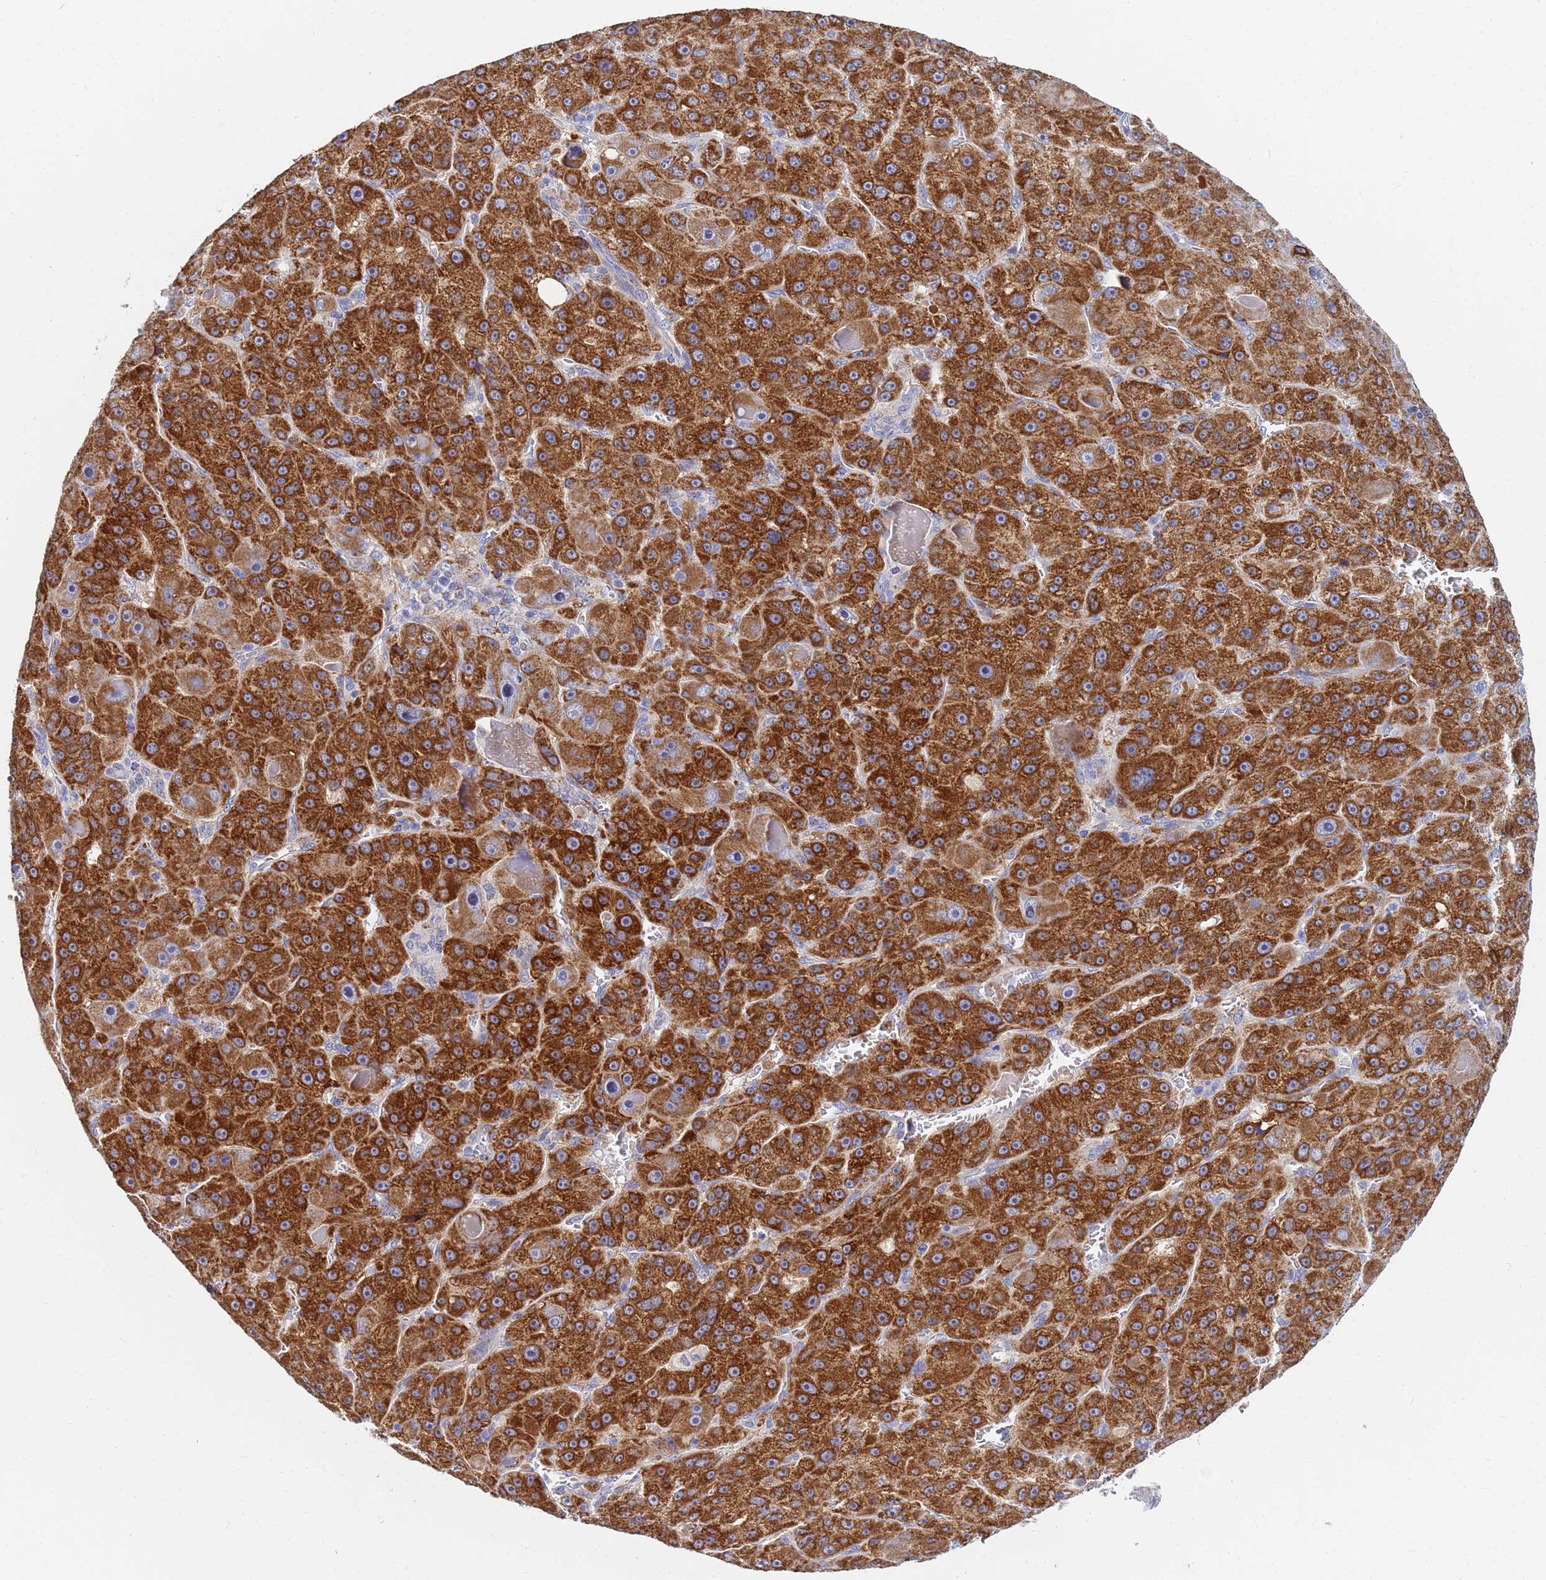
{"staining": {"intensity": "strong", "quantity": ">75%", "location": "cytoplasmic/membranous"}, "tissue": "liver cancer", "cell_type": "Tumor cells", "image_type": "cancer", "snomed": [{"axis": "morphology", "description": "Carcinoma, Hepatocellular, NOS"}, {"axis": "topography", "description": "Liver"}], "caption": "There is high levels of strong cytoplasmic/membranous expression in tumor cells of liver cancer, as demonstrated by immunohistochemical staining (brown color).", "gene": "SDR39U1", "patient": {"sex": "male", "age": 76}}